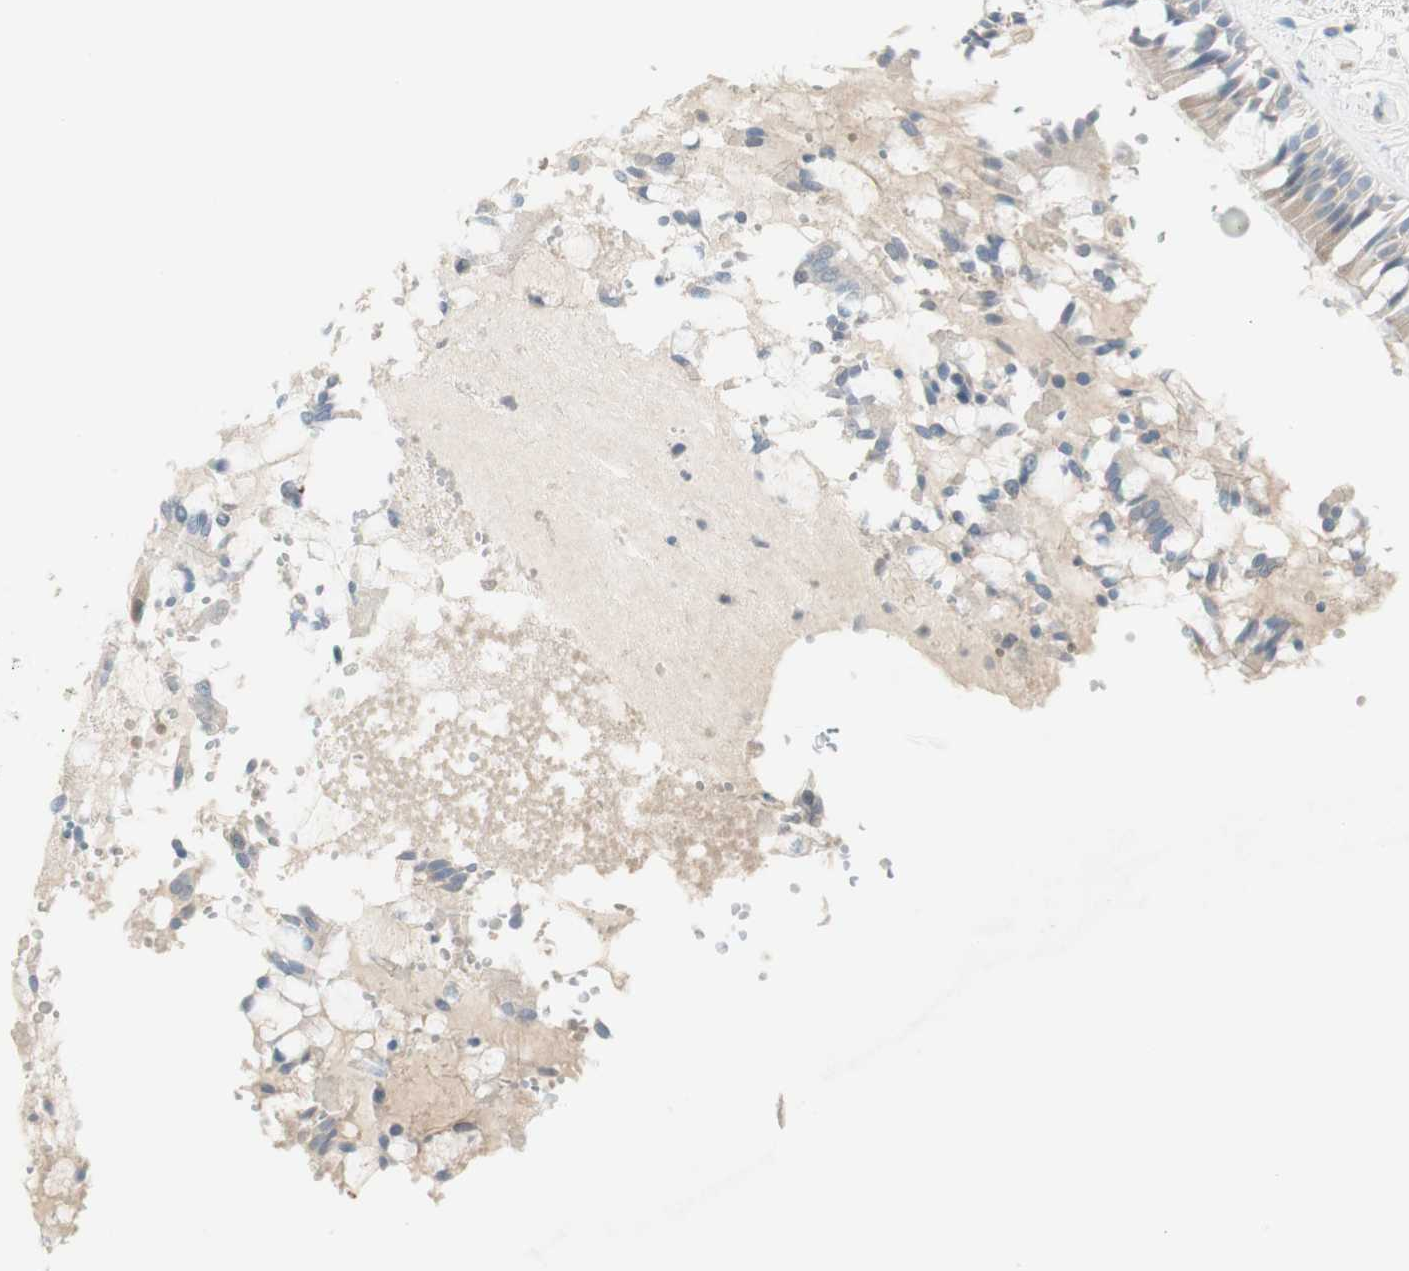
{"staining": {"intensity": "weak", "quantity": "<25%", "location": "cytoplasmic/membranous"}, "tissue": "bronchus", "cell_type": "Respiratory epithelial cells", "image_type": "normal", "snomed": [{"axis": "morphology", "description": "Normal tissue, NOS"}, {"axis": "morphology", "description": "Inflammation, NOS"}, {"axis": "topography", "description": "Cartilage tissue"}, {"axis": "topography", "description": "Lung"}], "caption": "Histopathology image shows no significant protein positivity in respiratory epithelial cells of unremarkable bronchus. Brightfield microscopy of immunohistochemistry stained with DAB (brown) and hematoxylin (blue), captured at high magnification.", "gene": "MANEA", "patient": {"sex": "male", "age": 71}}